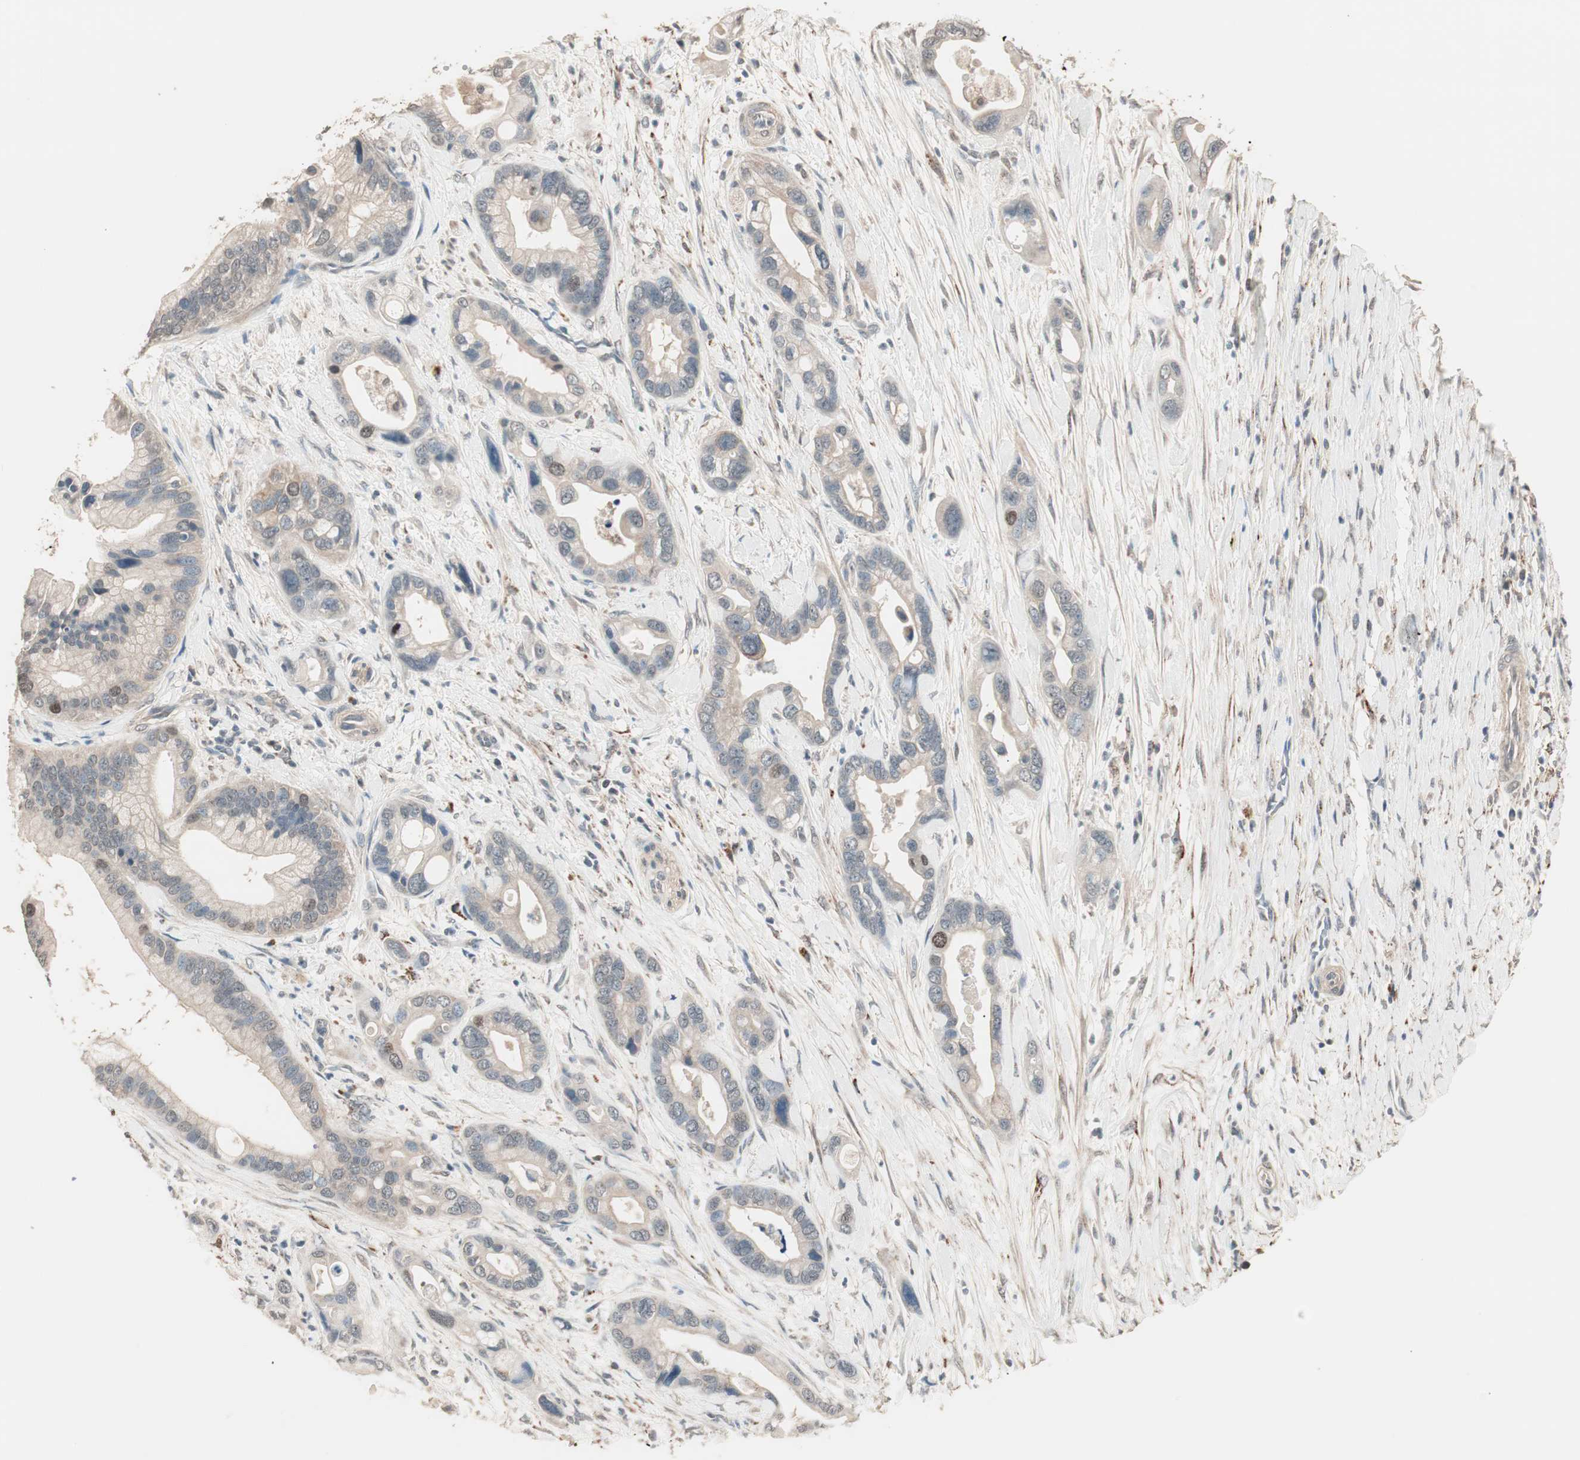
{"staining": {"intensity": "weak", "quantity": ">75%", "location": "cytoplasmic/membranous"}, "tissue": "pancreatic cancer", "cell_type": "Tumor cells", "image_type": "cancer", "snomed": [{"axis": "morphology", "description": "Adenocarcinoma, NOS"}, {"axis": "topography", "description": "Pancreas"}], "caption": "Protein expression analysis of pancreatic adenocarcinoma reveals weak cytoplasmic/membranous staining in approximately >75% of tumor cells.", "gene": "NFRKB", "patient": {"sex": "female", "age": 77}}